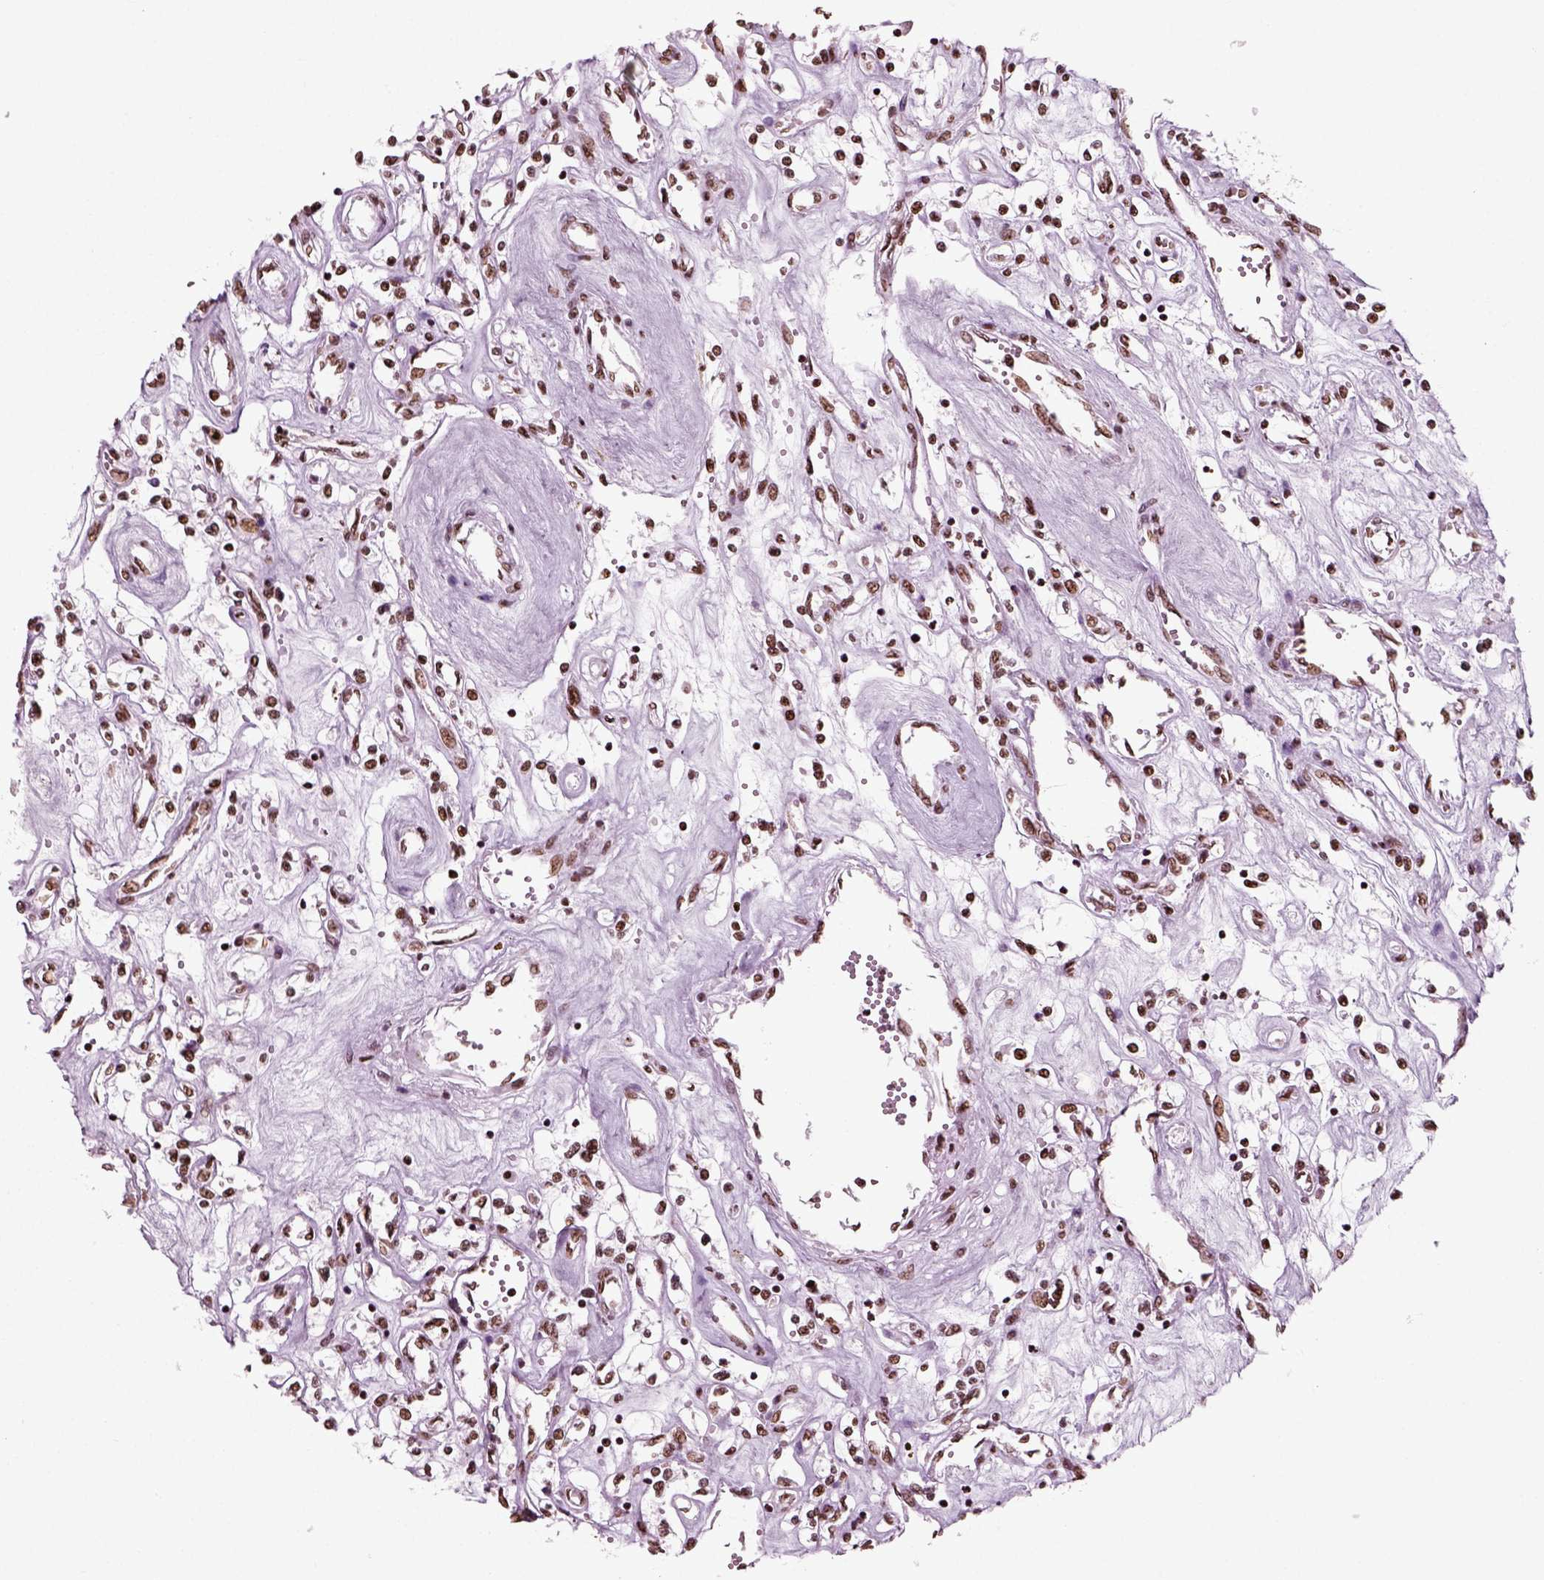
{"staining": {"intensity": "strong", "quantity": ">75%", "location": "nuclear"}, "tissue": "renal cancer", "cell_type": "Tumor cells", "image_type": "cancer", "snomed": [{"axis": "morphology", "description": "Adenocarcinoma, NOS"}, {"axis": "topography", "description": "Kidney"}], "caption": "This is an image of immunohistochemistry staining of renal cancer (adenocarcinoma), which shows strong expression in the nuclear of tumor cells.", "gene": "POLR1H", "patient": {"sex": "female", "age": 59}}